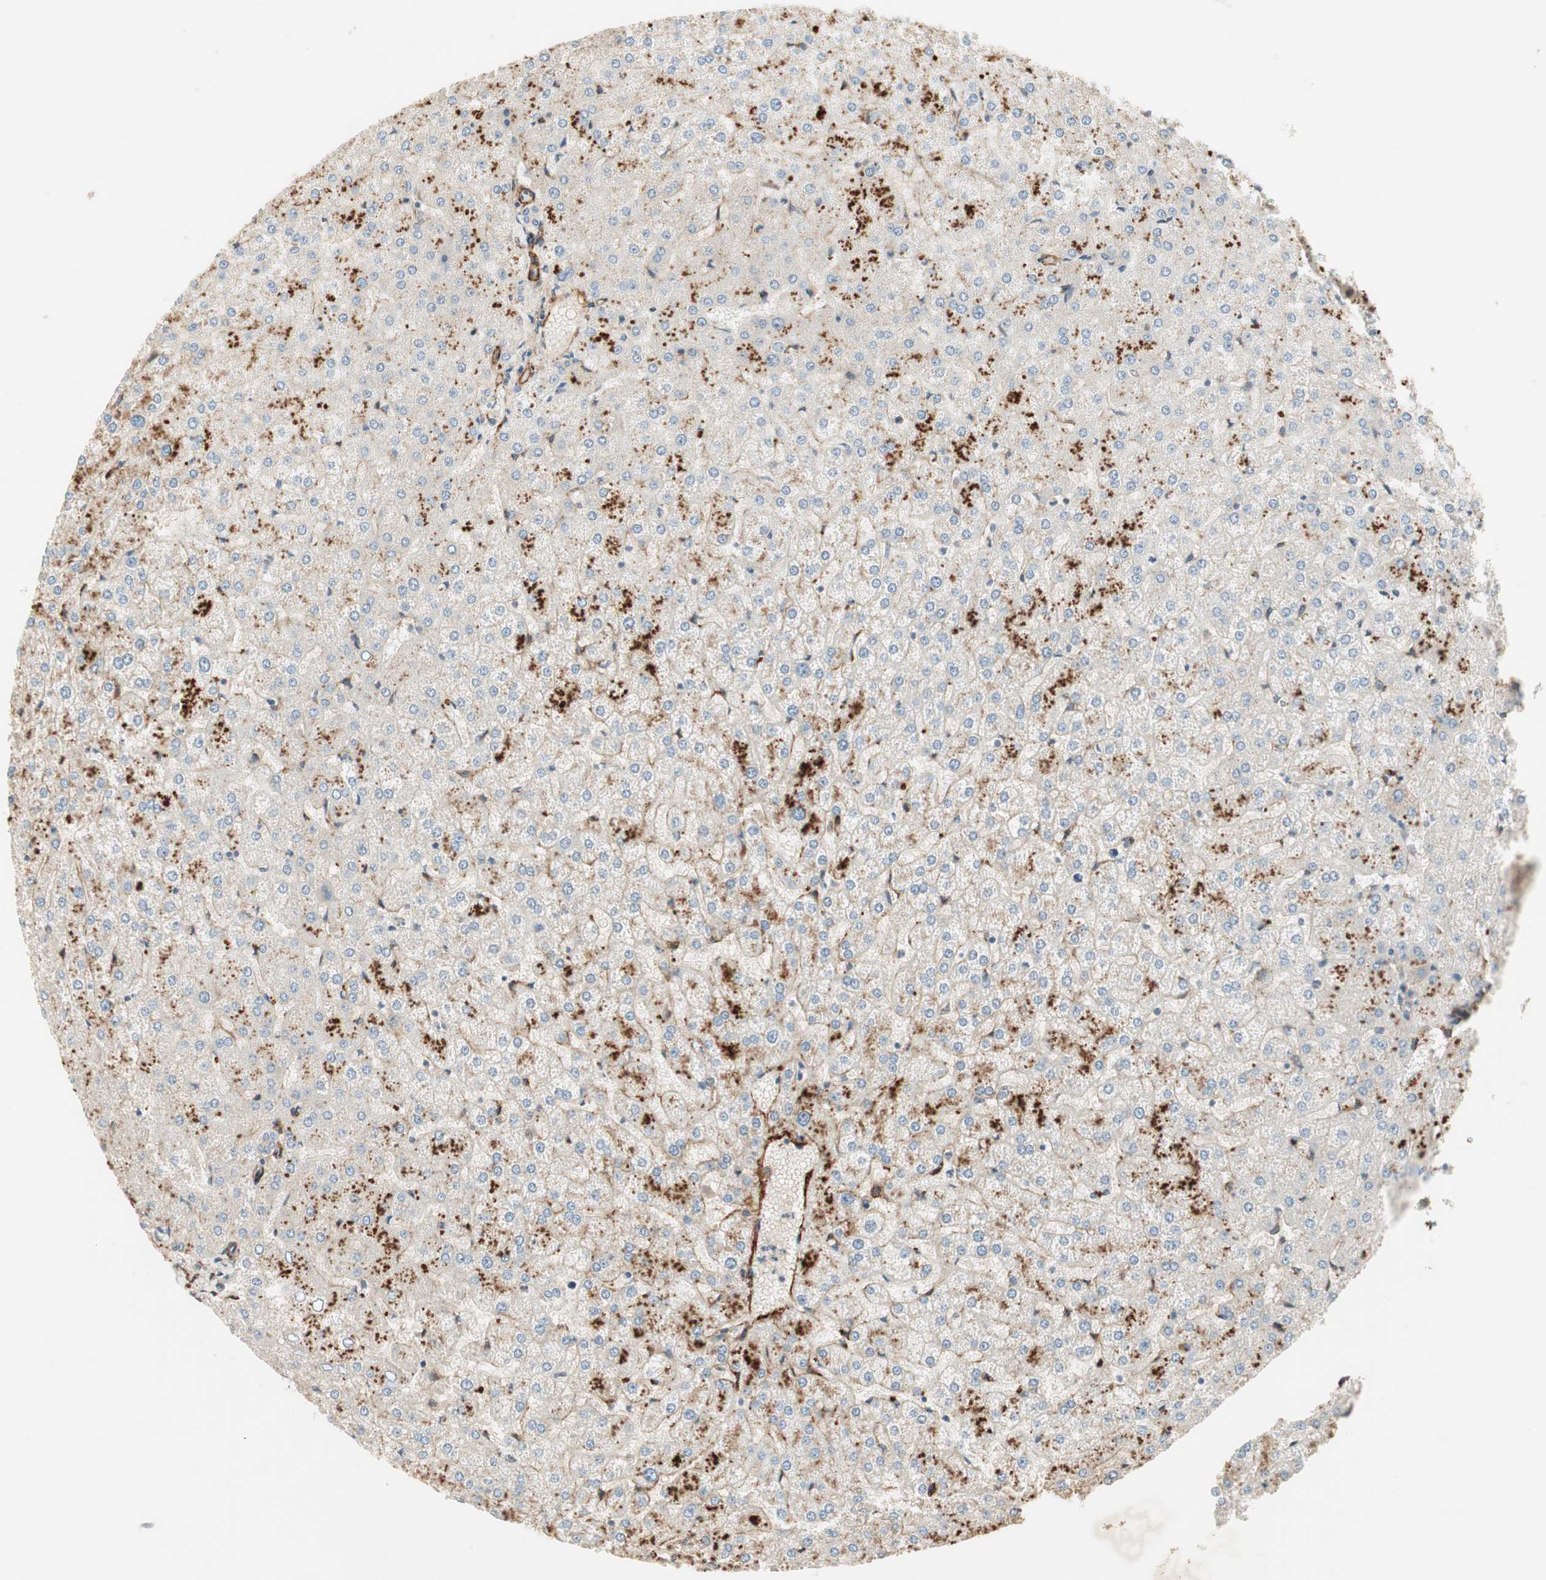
{"staining": {"intensity": "negative", "quantity": "none", "location": "none"}, "tissue": "liver", "cell_type": "Cholangiocytes", "image_type": "normal", "snomed": [{"axis": "morphology", "description": "Normal tissue, NOS"}, {"axis": "topography", "description": "Liver"}], "caption": "This is a micrograph of immunohistochemistry (IHC) staining of benign liver, which shows no staining in cholangiocytes. The staining is performed using DAB brown chromogen with nuclei counter-stained in using hematoxylin.", "gene": "RNGTT", "patient": {"sex": "female", "age": 32}}